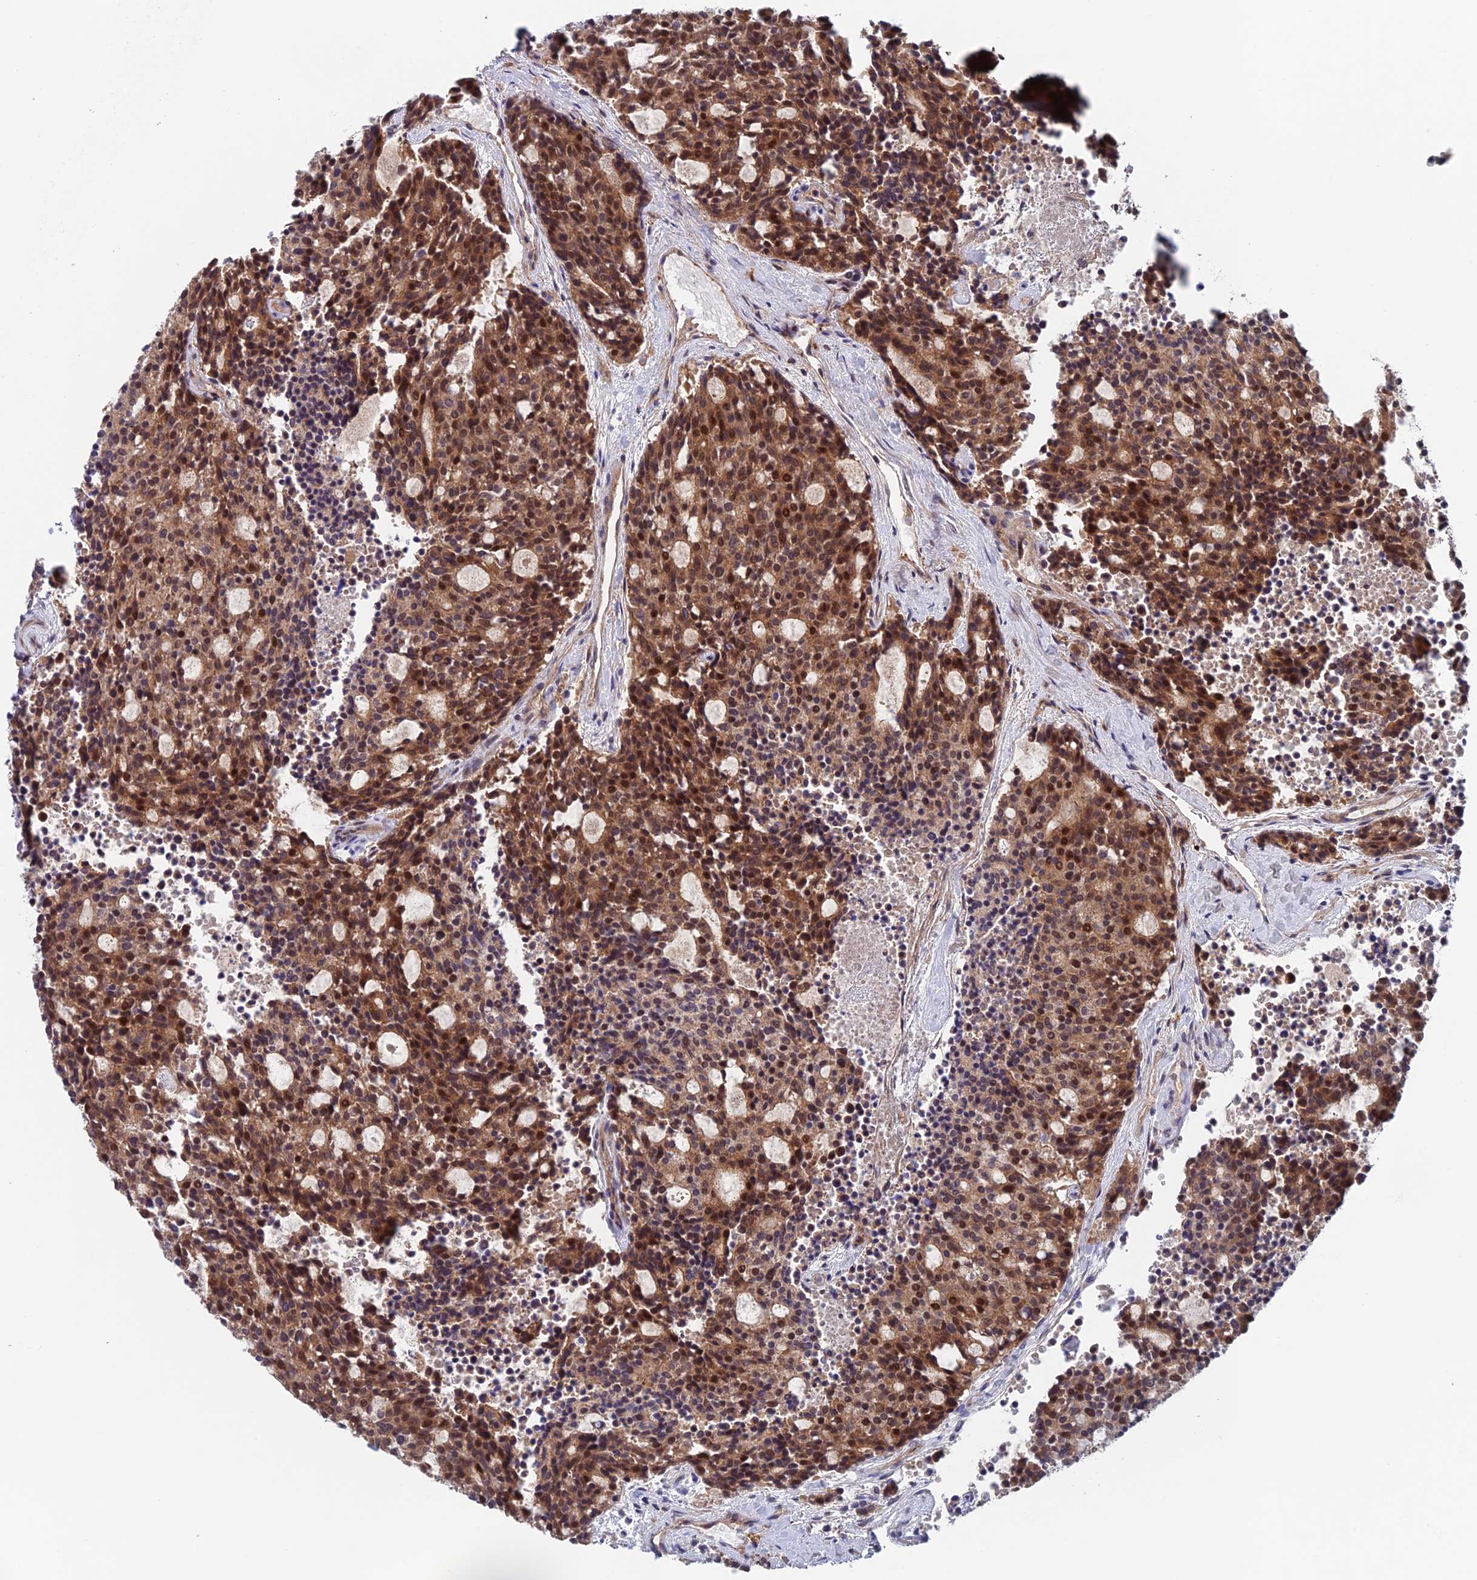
{"staining": {"intensity": "moderate", "quantity": ">75%", "location": "cytoplasmic/membranous,nuclear"}, "tissue": "carcinoid", "cell_type": "Tumor cells", "image_type": "cancer", "snomed": [{"axis": "morphology", "description": "Carcinoid, malignant, NOS"}, {"axis": "topography", "description": "Pancreas"}], "caption": "A brown stain shows moderate cytoplasmic/membranous and nuclear staining of a protein in malignant carcinoid tumor cells. The staining was performed using DAB to visualize the protein expression in brown, while the nuclei were stained in blue with hematoxylin (Magnification: 20x).", "gene": "NUDT16L1", "patient": {"sex": "female", "age": 54}}